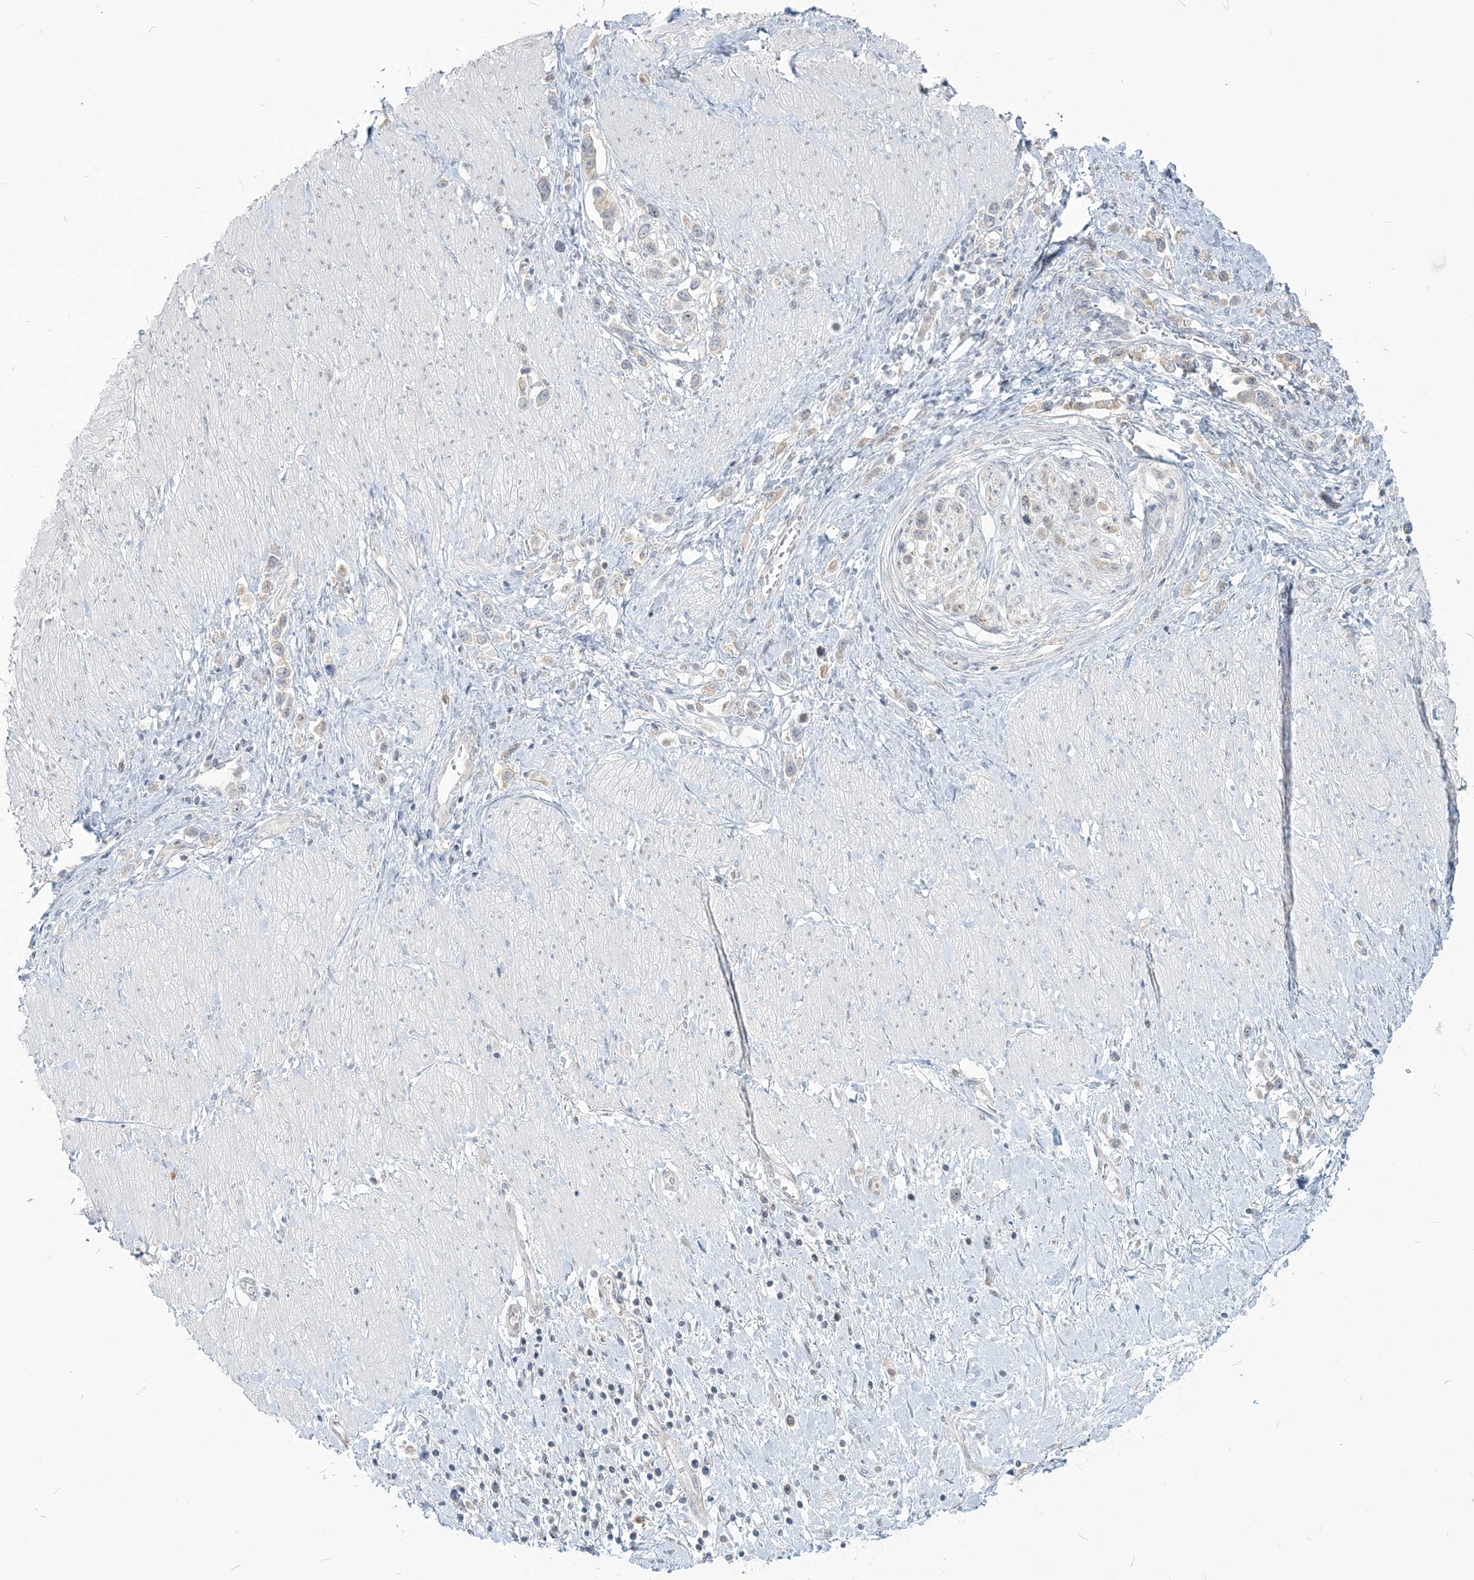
{"staining": {"intensity": "negative", "quantity": "none", "location": "none"}, "tissue": "stomach cancer", "cell_type": "Tumor cells", "image_type": "cancer", "snomed": [{"axis": "morphology", "description": "Normal tissue, NOS"}, {"axis": "morphology", "description": "Adenocarcinoma, NOS"}, {"axis": "topography", "description": "Stomach, upper"}, {"axis": "topography", "description": "Stomach"}], "caption": "Stomach adenocarcinoma was stained to show a protein in brown. There is no significant positivity in tumor cells.", "gene": "SDAD1", "patient": {"sex": "female", "age": 65}}